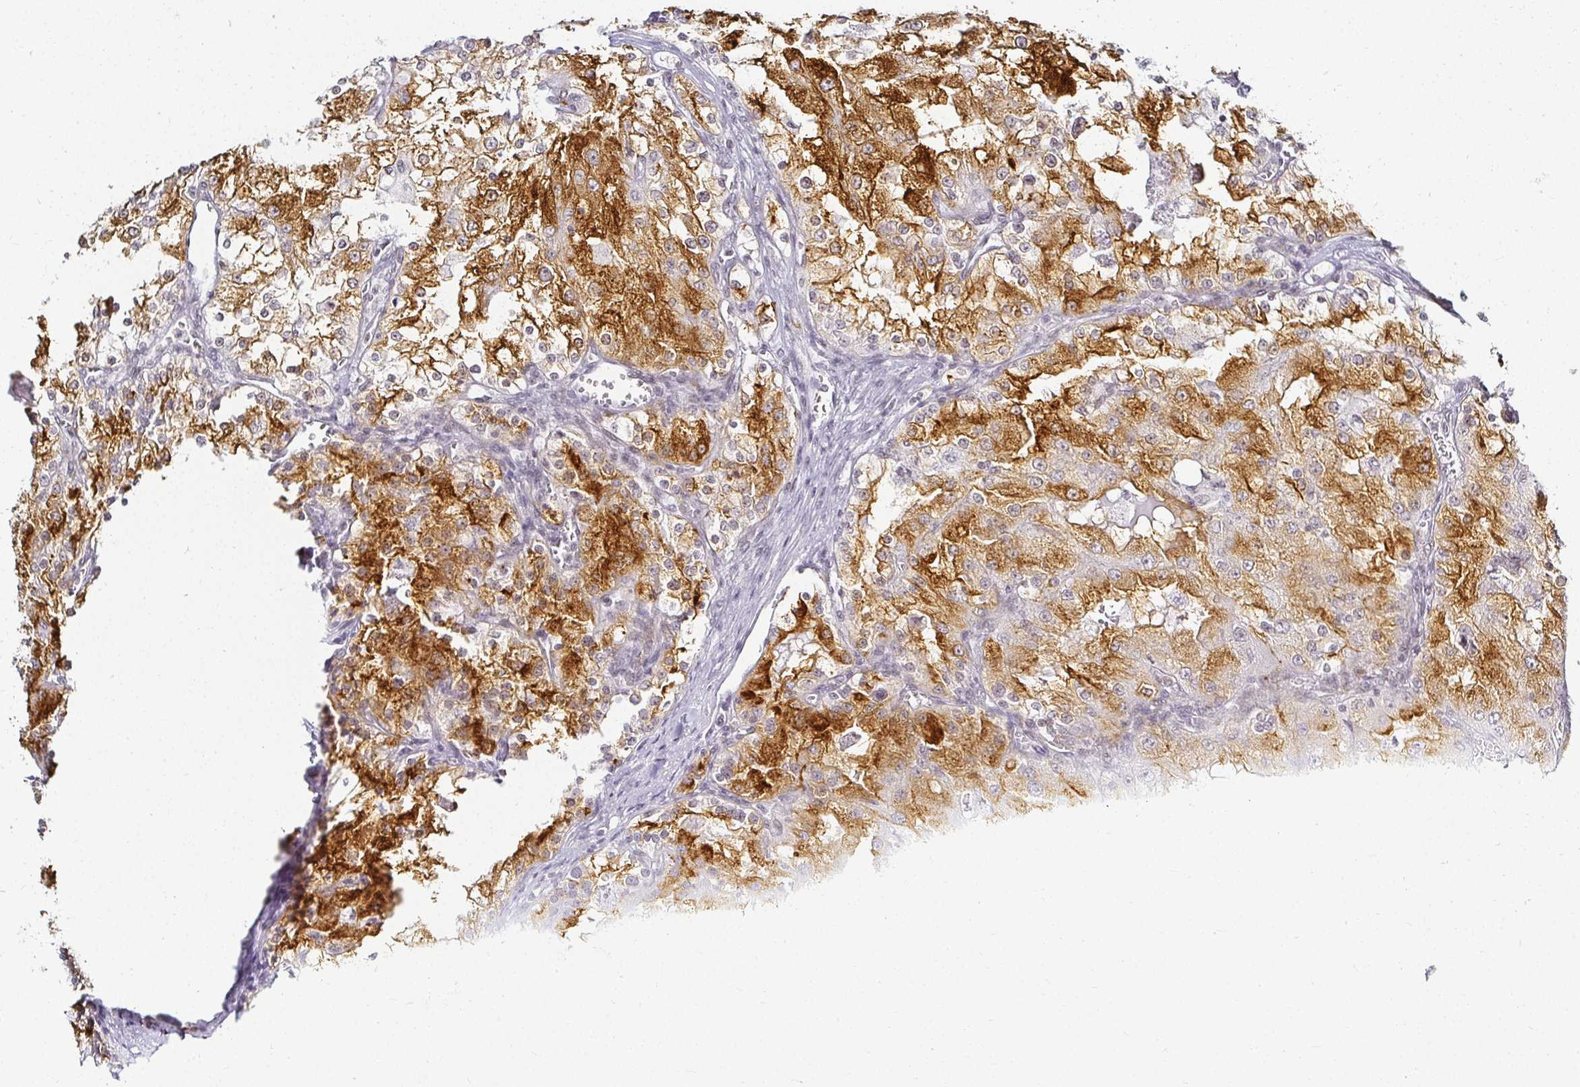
{"staining": {"intensity": "strong", "quantity": ">75%", "location": "cytoplasmic/membranous"}, "tissue": "renal cancer", "cell_type": "Tumor cells", "image_type": "cancer", "snomed": [{"axis": "morphology", "description": "Adenocarcinoma, NOS"}, {"axis": "topography", "description": "Kidney"}], "caption": "Strong cytoplasmic/membranous staining for a protein is identified in approximately >75% of tumor cells of renal cancer (adenocarcinoma) using immunohistochemistry (IHC).", "gene": "ACAN", "patient": {"sex": "female", "age": 74}}